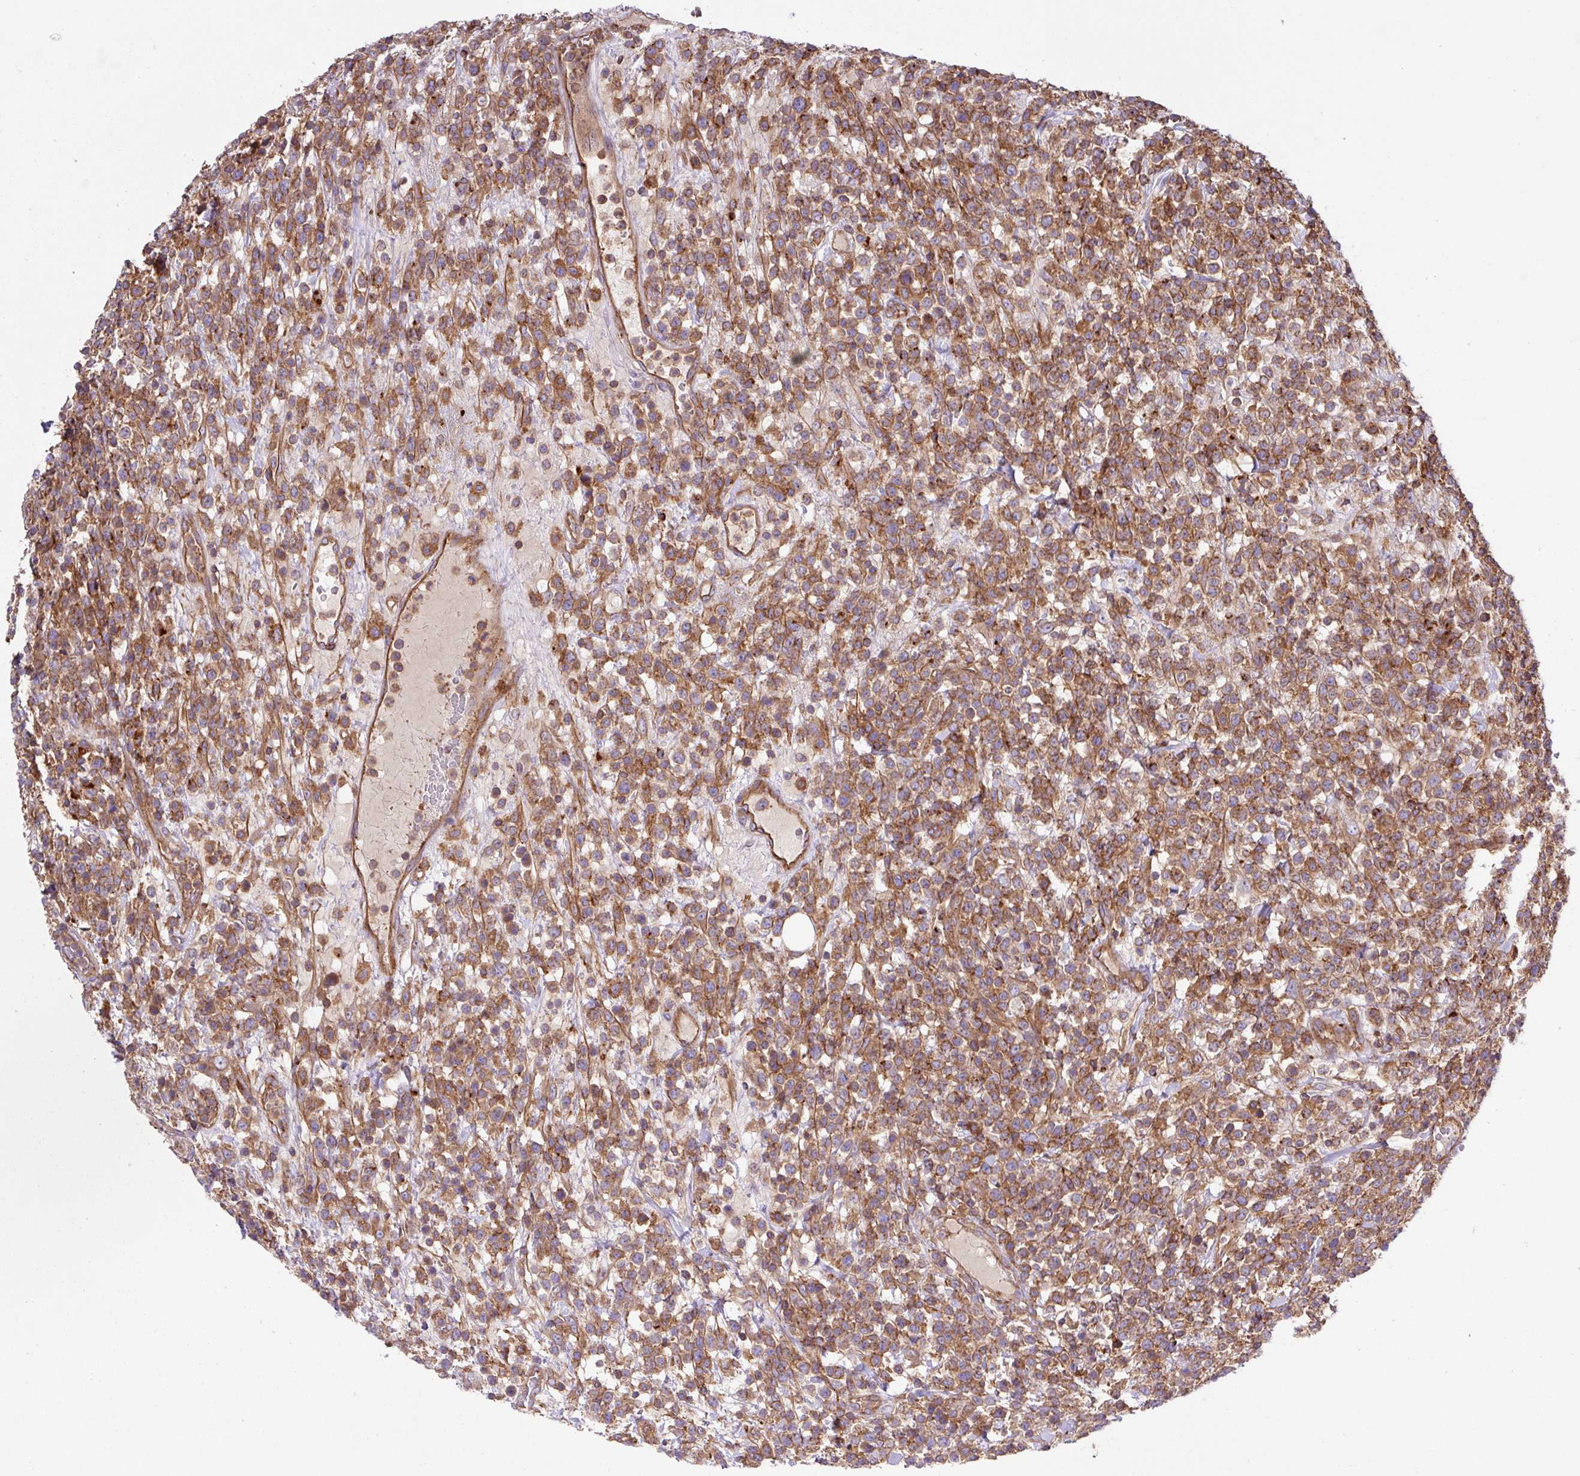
{"staining": {"intensity": "moderate", "quantity": ">75%", "location": "cytoplasmic/membranous"}, "tissue": "lymphoma", "cell_type": "Tumor cells", "image_type": "cancer", "snomed": [{"axis": "morphology", "description": "Malignant lymphoma, non-Hodgkin's type, High grade"}, {"axis": "topography", "description": "Colon"}], "caption": "Immunohistochemistry of lymphoma shows medium levels of moderate cytoplasmic/membranous expression in about >75% of tumor cells.", "gene": "RIC1", "patient": {"sex": "female", "age": 53}}